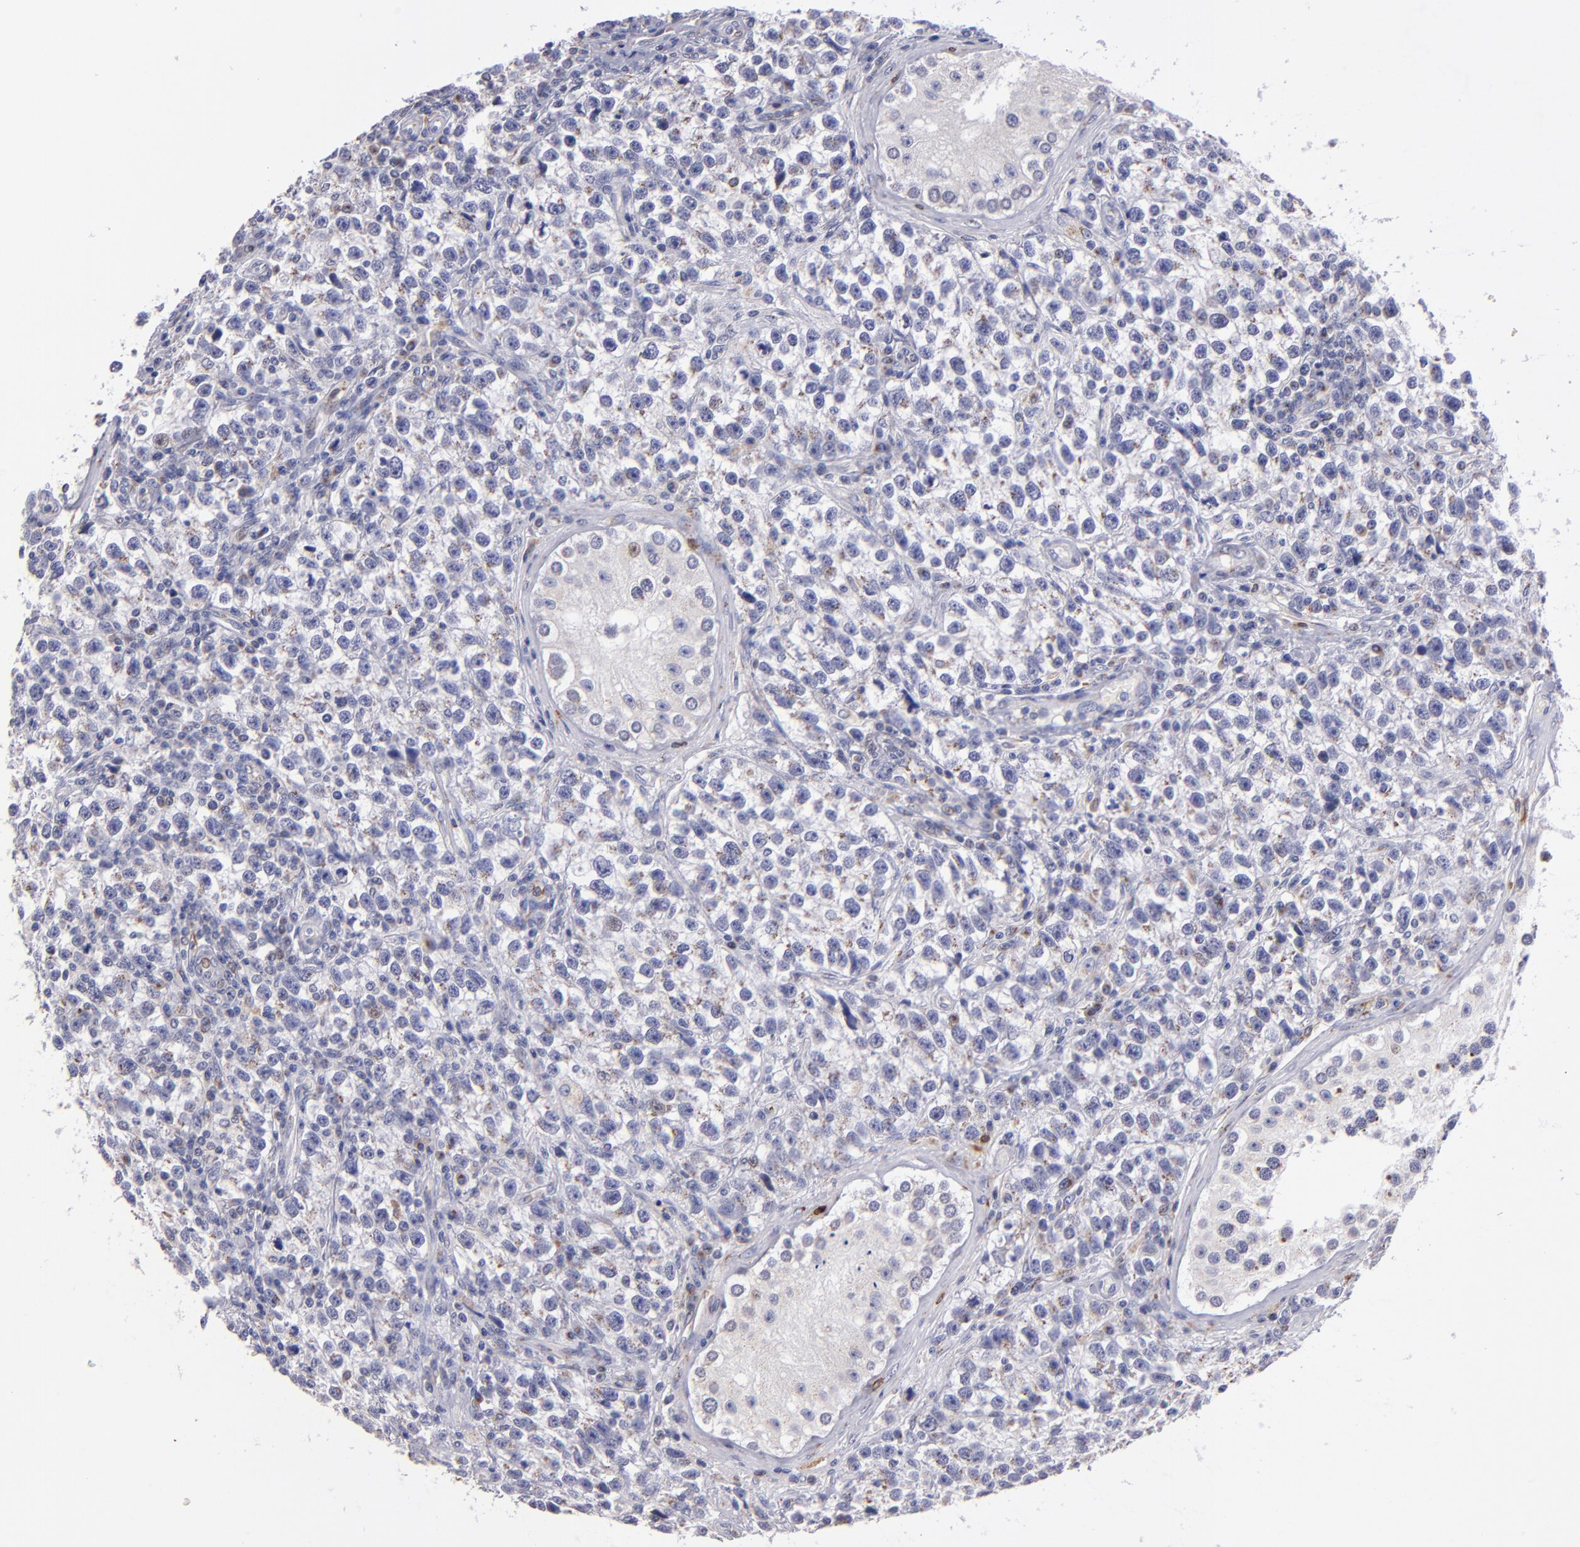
{"staining": {"intensity": "weak", "quantity": "25%-75%", "location": "cytoplasmic/membranous"}, "tissue": "testis cancer", "cell_type": "Tumor cells", "image_type": "cancer", "snomed": [{"axis": "morphology", "description": "Seminoma, NOS"}, {"axis": "topography", "description": "Testis"}], "caption": "Tumor cells reveal low levels of weak cytoplasmic/membranous positivity in about 25%-75% of cells in human testis seminoma. Nuclei are stained in blue.", "gene": "PTGS1", "patient": {"sex": "male", "age": 38}}